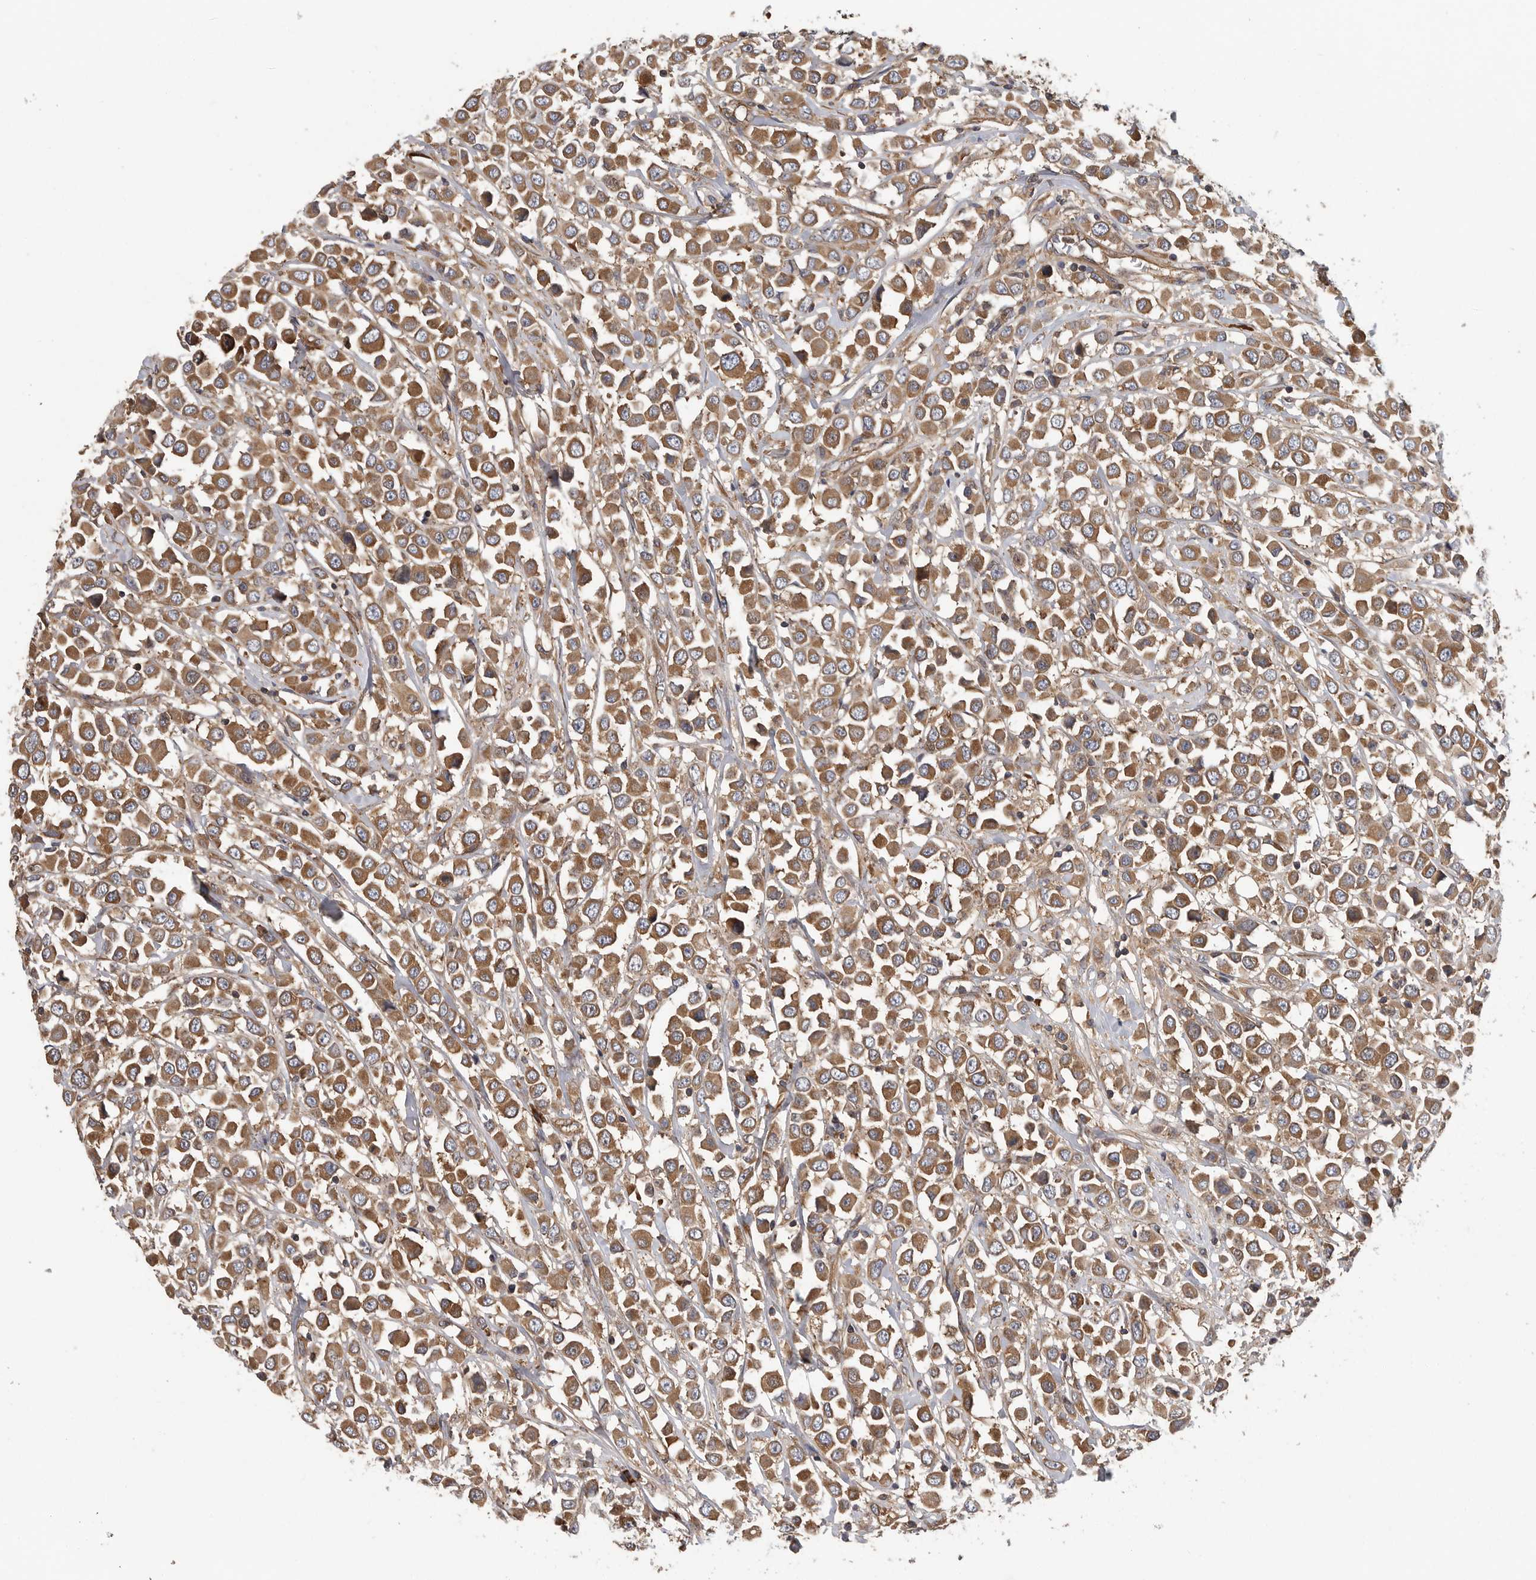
{"staining": {"intensity": "moderate", "quantity": ">75%", "location": "cytoplasmic/membranous"}, "tissue": "breast cancer", "cell_type": "Tumor cells", "image_type": "cancer", "snomed": [{"axis": "morphology", "description": "Duct carcinoma"}, {"axis": "topography", "description": "Breast"}], "caption": "IHC staining of breast cancer (intraductal carcinoma), which exhibits medium levels of moderate cytoplasmic/membranous staining in about >75% of tumor cells indicating moderate cytoplasmic/membranous protein staining. The staining was performed using DAB (brown) for protein detection and nuclei were counterstained in hematoxylin (blue).", "gene": "OXR1", "patient": {"sex": "female", "age": 61}}